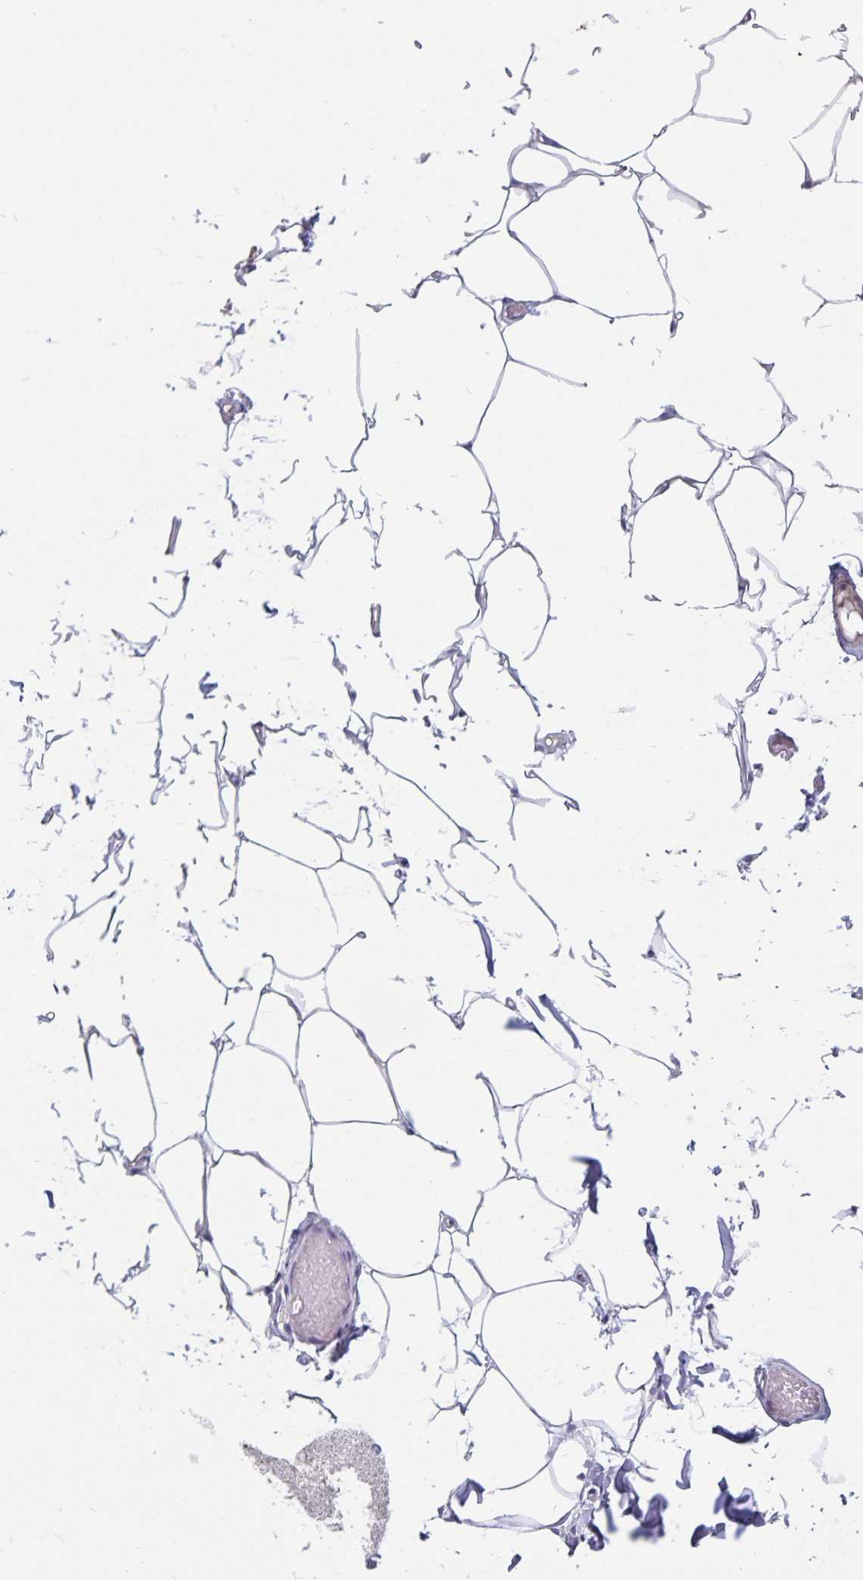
{"staining": {"intensity": "negative", "quantity": "none", "location": "none"}, "tissue": "adipose tissue", "cell_type": "Adipocytes", "image_type": "normal", "snomed": [{"axis": "morphology", "description": "Normal tissue, NOS"}, {"axis": "topography", "description": "Skin"}, {"axis": "topography", "description": "Peripheral nerve tissue"}], "caption": "Protein analysis of normal adipose tissue exhibits no significant expression in adipocytes.", "gene": "BAG6", "patient": {"sex": "female", "age": 45}}